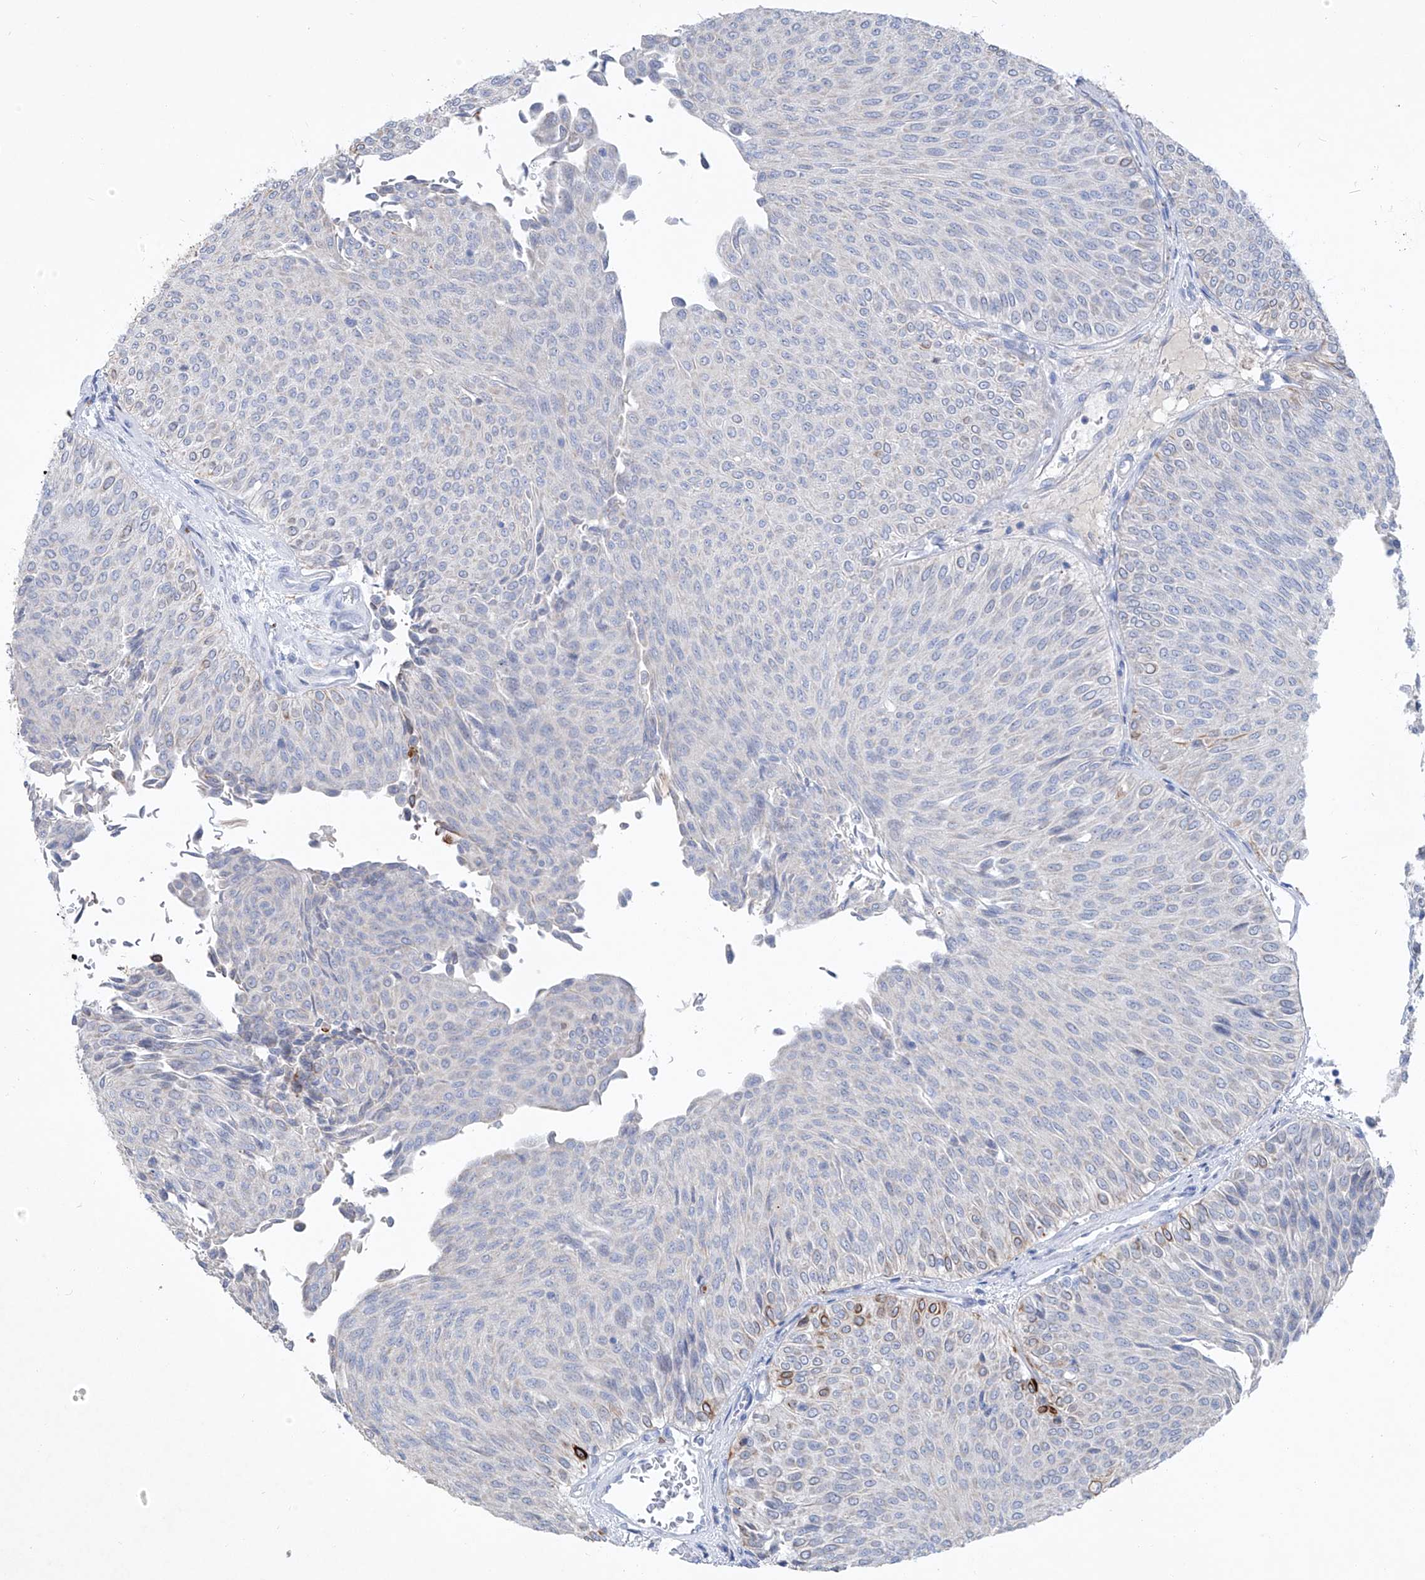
{"staining": {"intensity": "strong", "quantity": "<25%", "location": "cytoplasmic/membranous"}, "tissue": "urothelial cancer", "cell_type": "Tumor cells", "image_type": "cancer", "snomed": [{"axis": "morphology", "description": "Urothelial carcinoma, Low grade"}, {"axis": "topography", "description": "Urinary bladder"}], "caption": "Low-grade urothelial carcinoma stained with a brown dye demonstrates strong cytoplasmic/membranous positive positivity in approximately <25% of tumor cells.", "gene": "FRS3", "patient": {"sex": "male", "age": 78}}